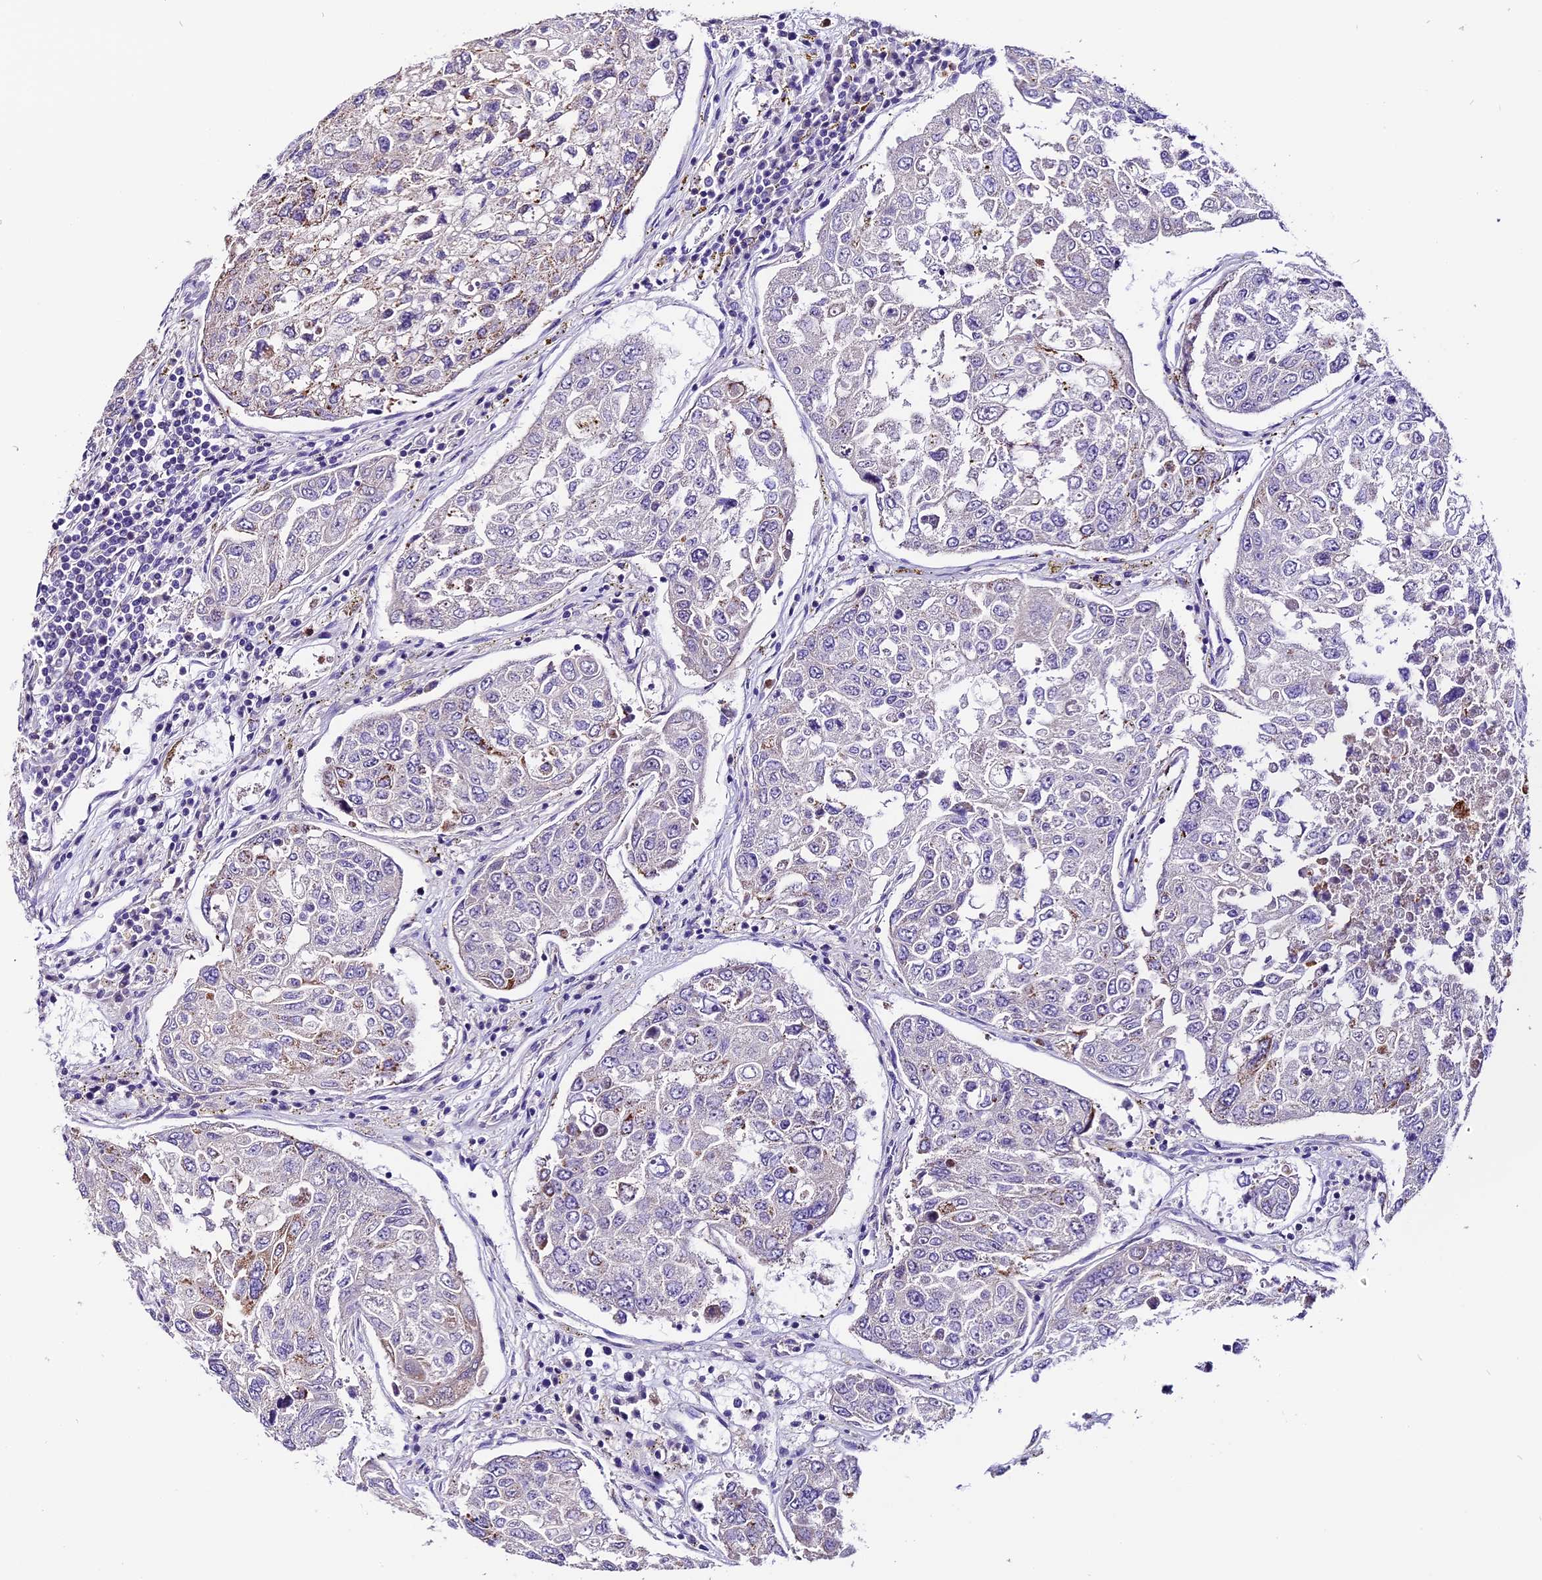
{"staining": {"intensity": "moderate", "quantity": "<25%", "location": "cytoplasmic/membranous,nuclear"}, "tissue": "urothelial cancer", "cell_type": "Tumor cells", "image_type": "cancer", "snomed": [{"axis": "morphology", "description": "Urothelial carcinoma, High grade"}, {"axis": "topography", "description": "Lymph node"}, {"axis": "topography", "description": "Urinary bladder"}], "caption": "Immunohistochemical staining of human urothelial carcinoma (high-grade) displays low levels of moderate cytoplasmic/membranous and nuclear protein expression in approximately <25% of tumor cells.", "gene": "MAP3K7CL", "patient": {"sex": "male", "age": 51}}